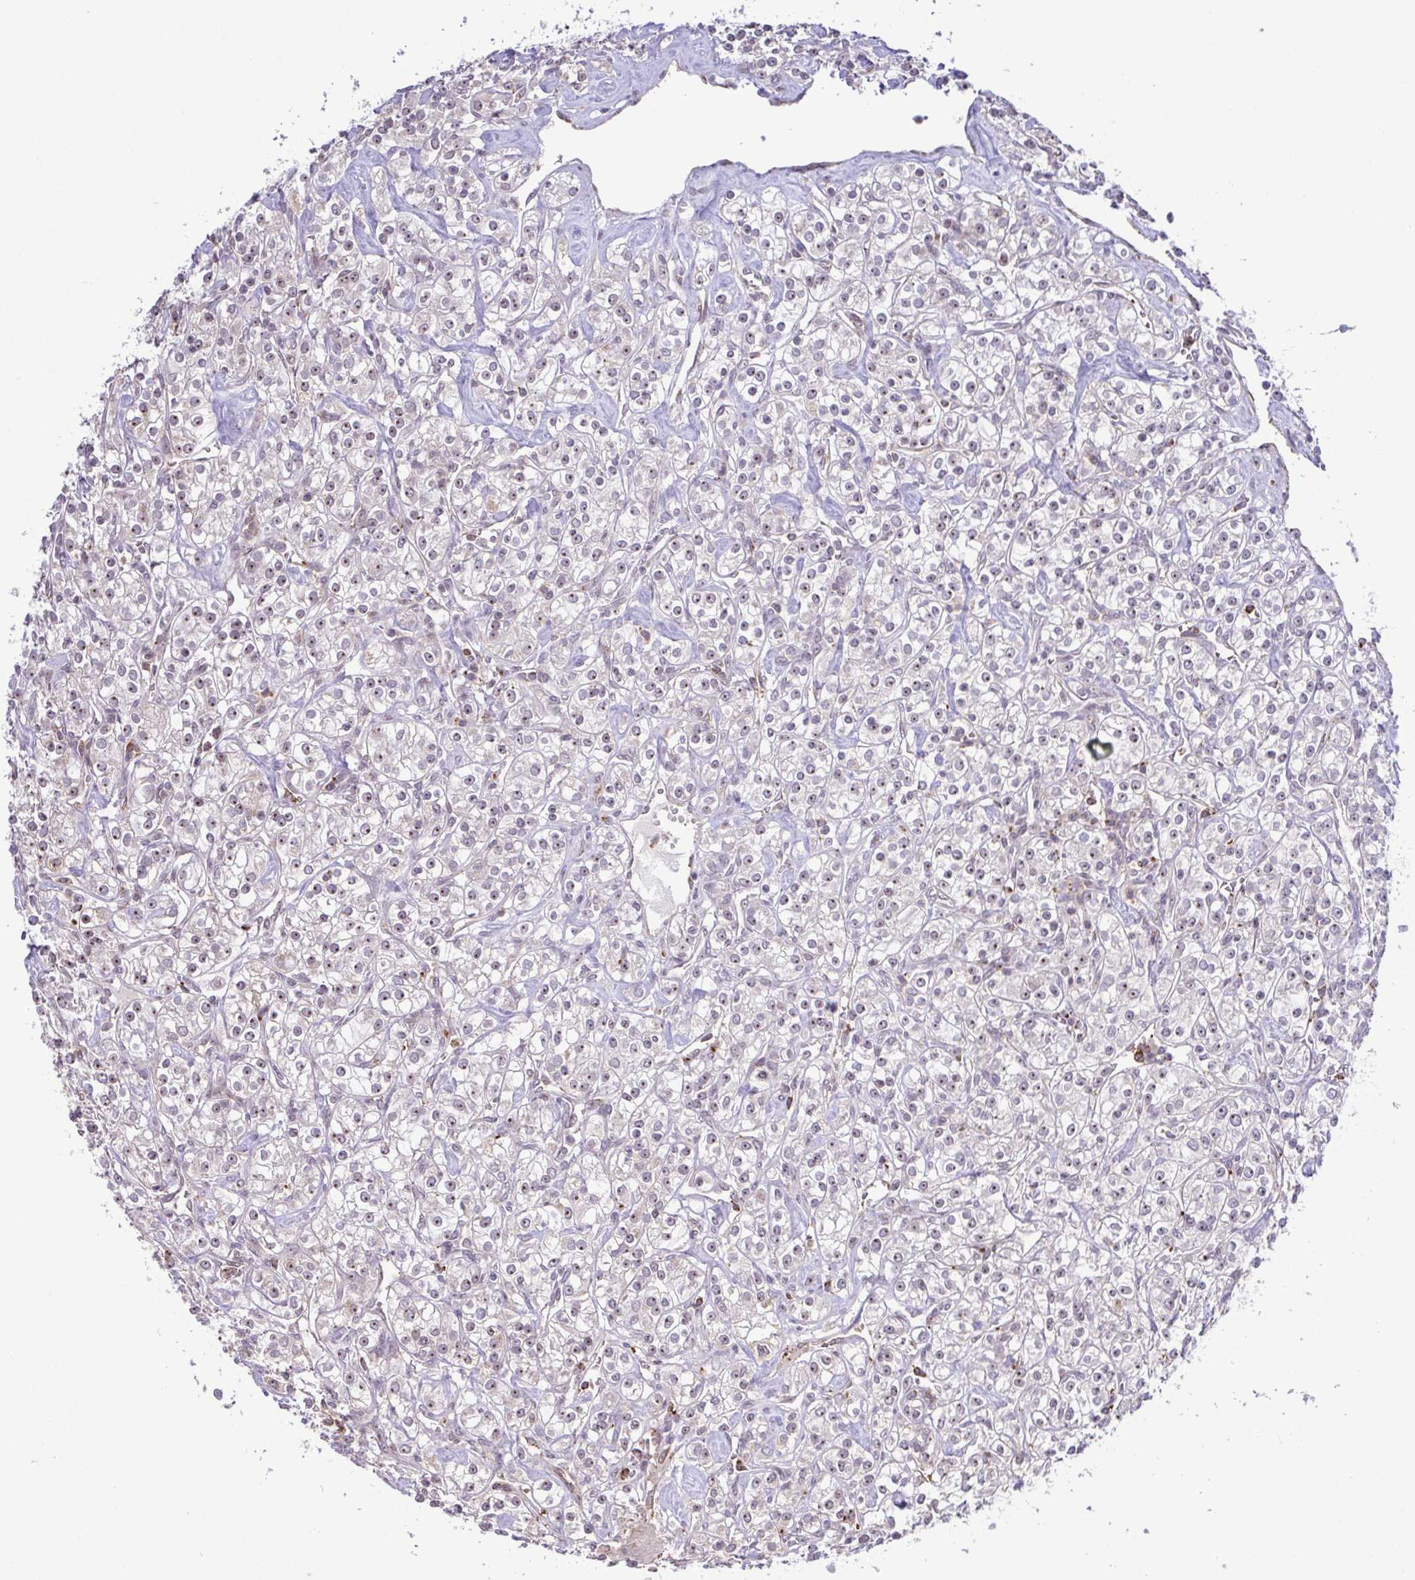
{"staining": {"intensity": "weak", "quantity": "25%-75%", "location": "nuclear"}, "tissue": "renal cancer", "cell_type": "Tumor cells", "image_type": "cancer", "snomed": [{"axis": "morphology", "description": "Adenocarcinoma, NOS"}, {"axis": "topography", "description": "Kidney"}], "caption": "A brown stain labels weak nuclear positivity of a protein in renal cancer (adenocarcinoma) tumor cells.", "gene": "RSL24D1", "patient": {"sex": "male", "age": 77}}